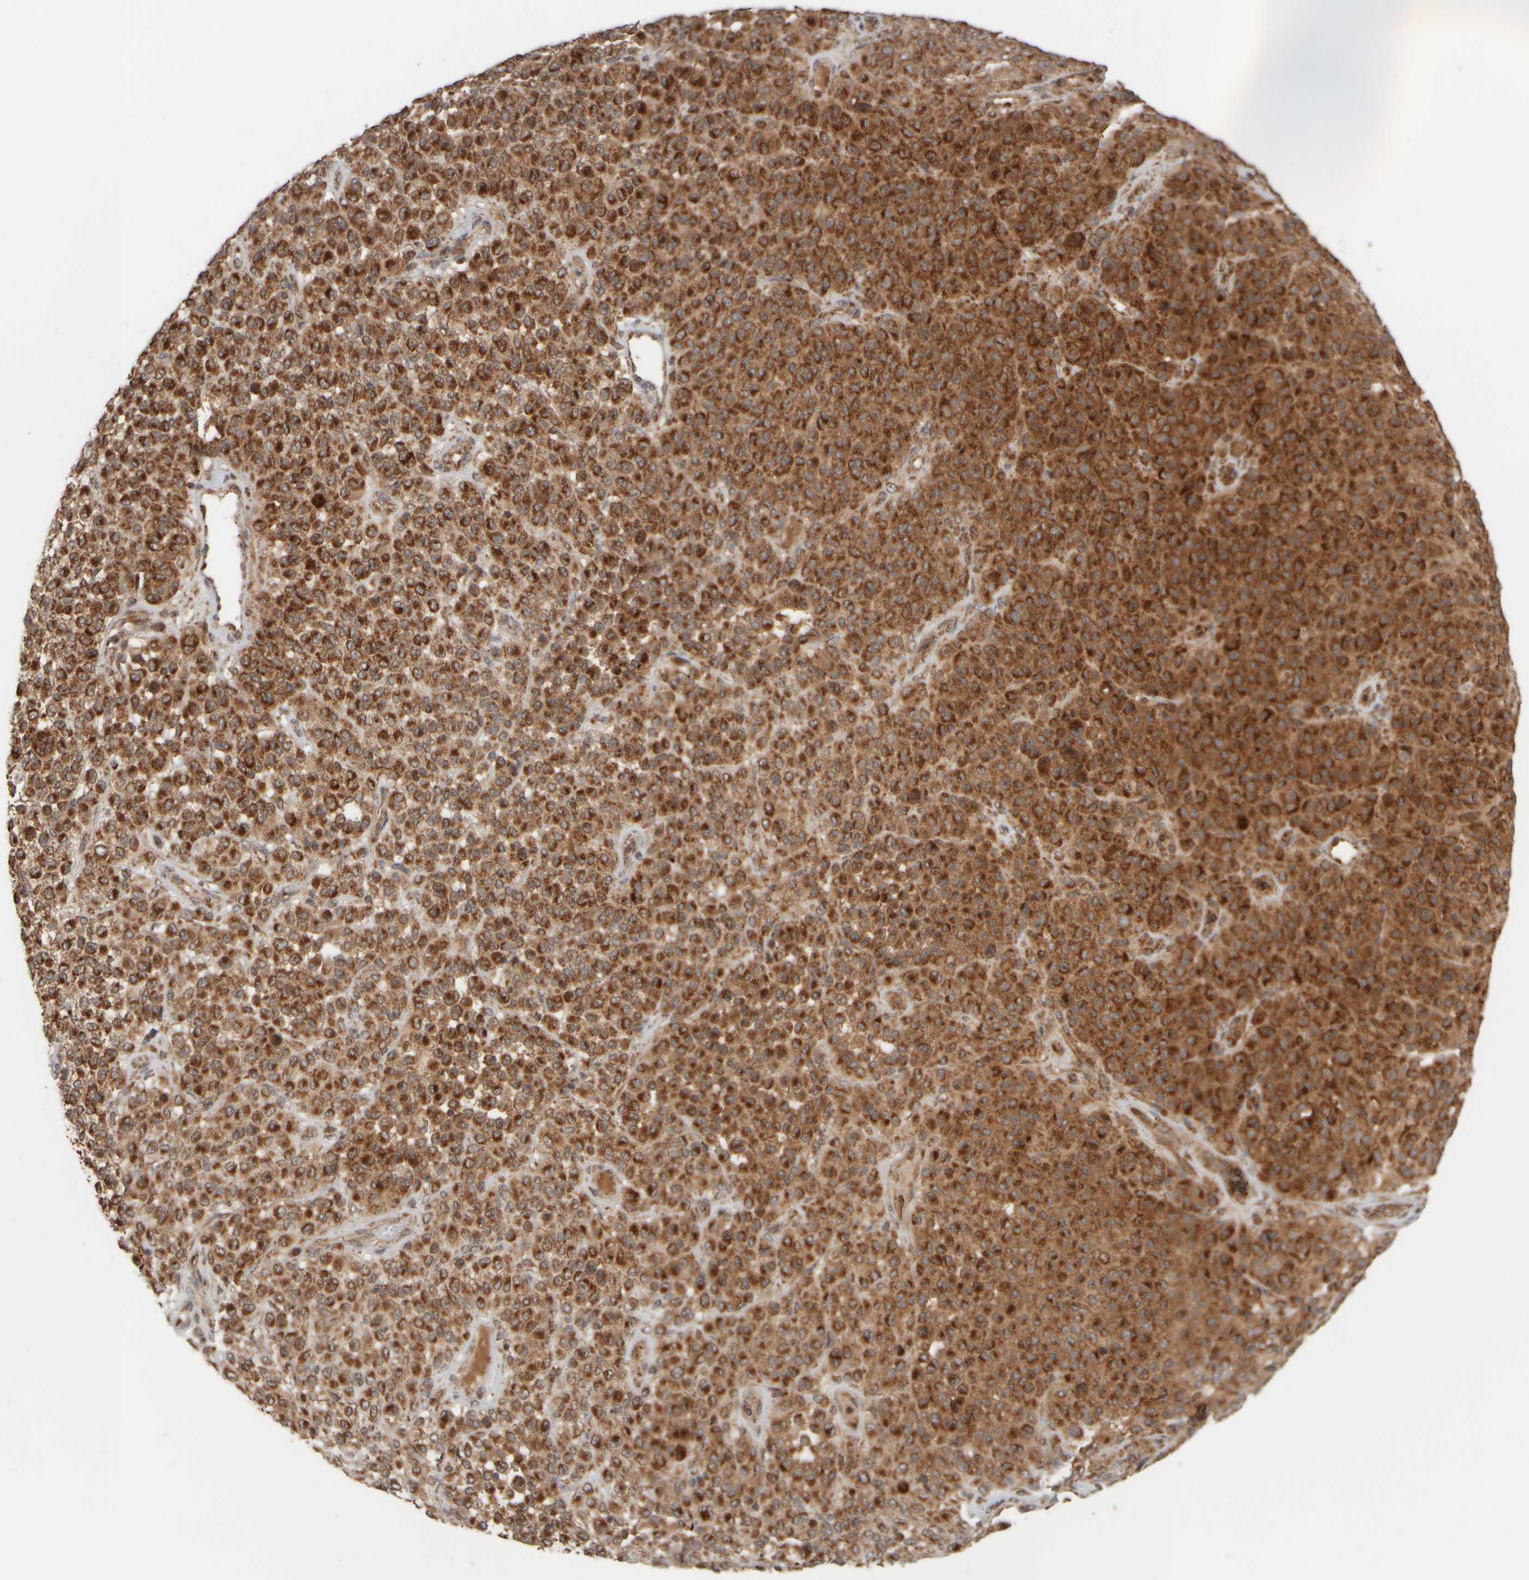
{"staining": {"intensity": "strong", "quantity": ">75%", "location": "cytoplasmic/membranous"}, "tissue": "melanoma", "cell_type": "Tumor cells", "image_type": "cancer", "snomed": [{"axis": "morphology", "description": "Malignant melanoma, Metastatic site"}, {"axis": "topography", "description": "Pancreas"}], "caption": "Brown immunohistochemical staining in human melanoma exhibits strong cytoplasmic/membranous expression in approximately >75% of tumor cells. The staining is performed using DAB (3,3'-diaminobenzidine) brown chromogen to label protein expression. The nuclei are counter-stained blue using hematoxylin.", "gene": "EIF2B3", "patient": {"sex": "female", "age": 30}}